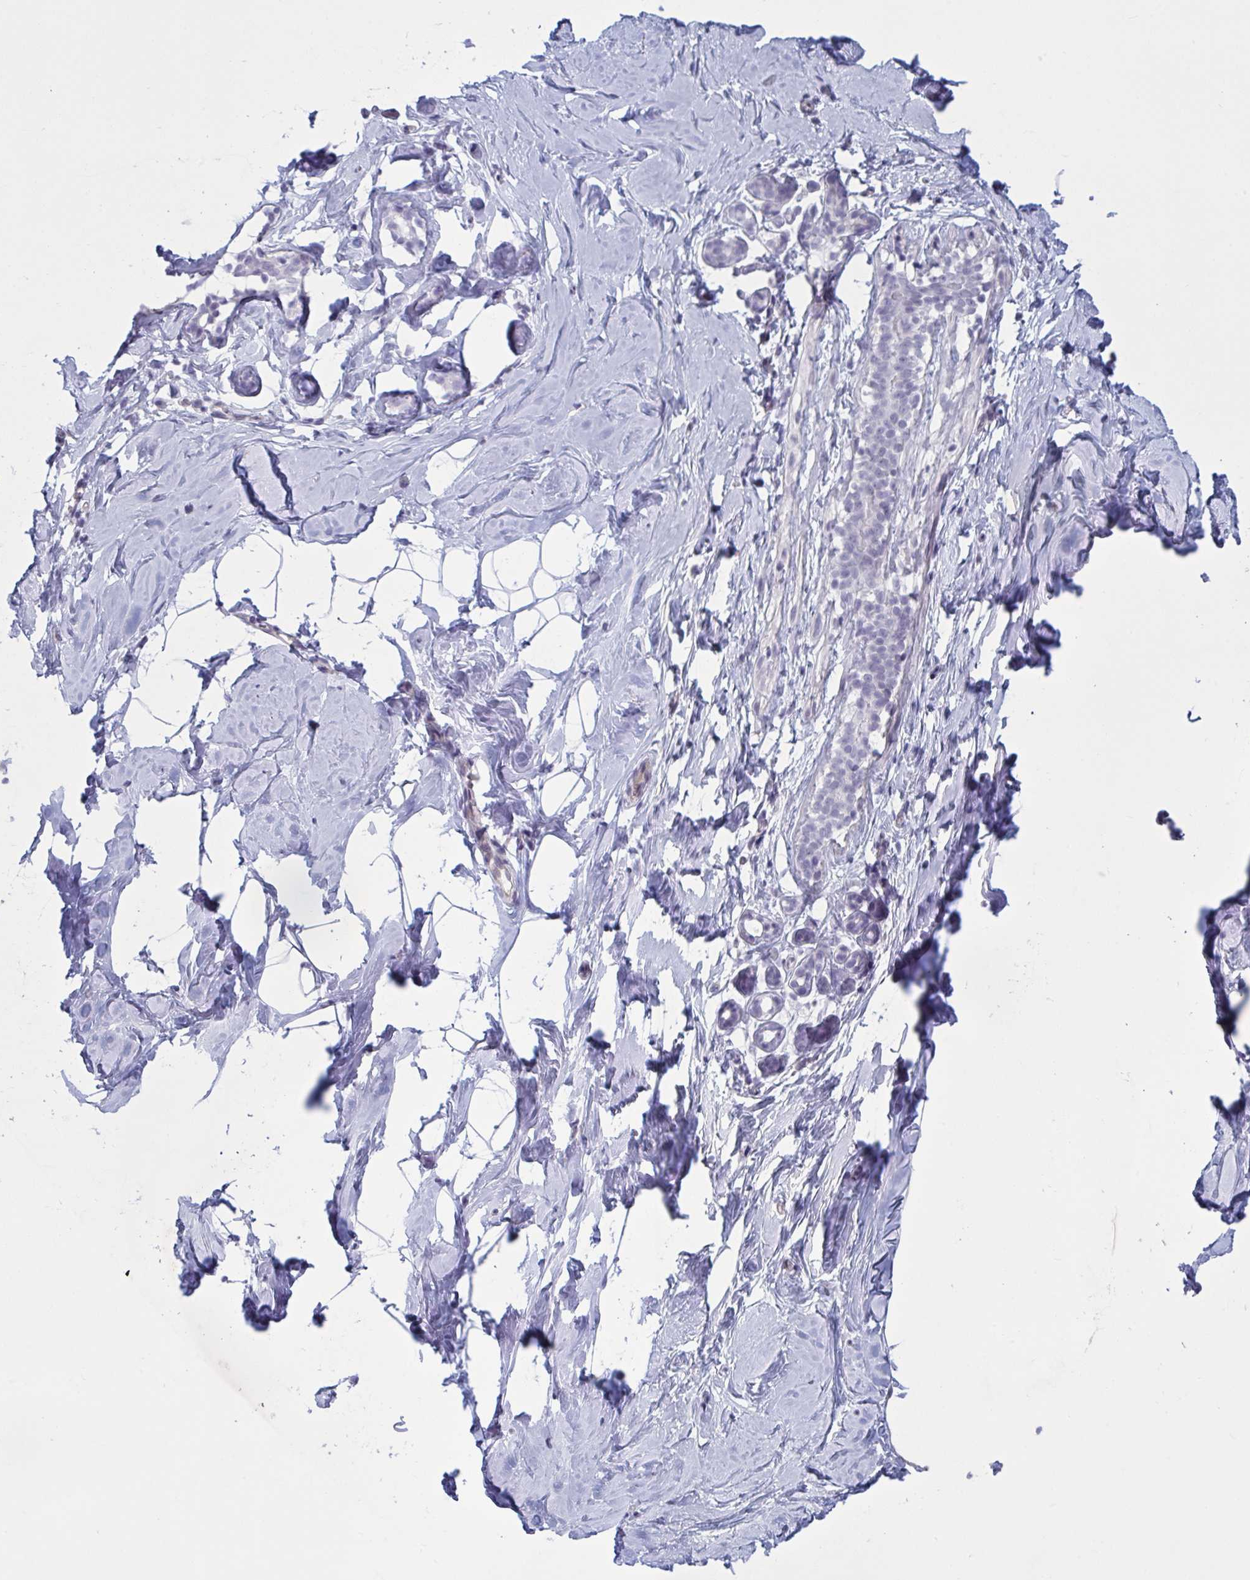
{"staining": {"intensity": "negative", "quantity": "none", "location": "none"}, "tissue": "breast", "cell_type": "Adipocytes", "image_type": "normal", "snomed": [{"axis": "morphology", "description": "Normal tissue, NOS"}, {"axis": "topography", "description": "Breast"}], "caption": "Photomicrograph shows no protein staining in adipocytes of unremarkable breast.", "gene": "OR1L3", "patient": {"sex": "female", "age": 32}}